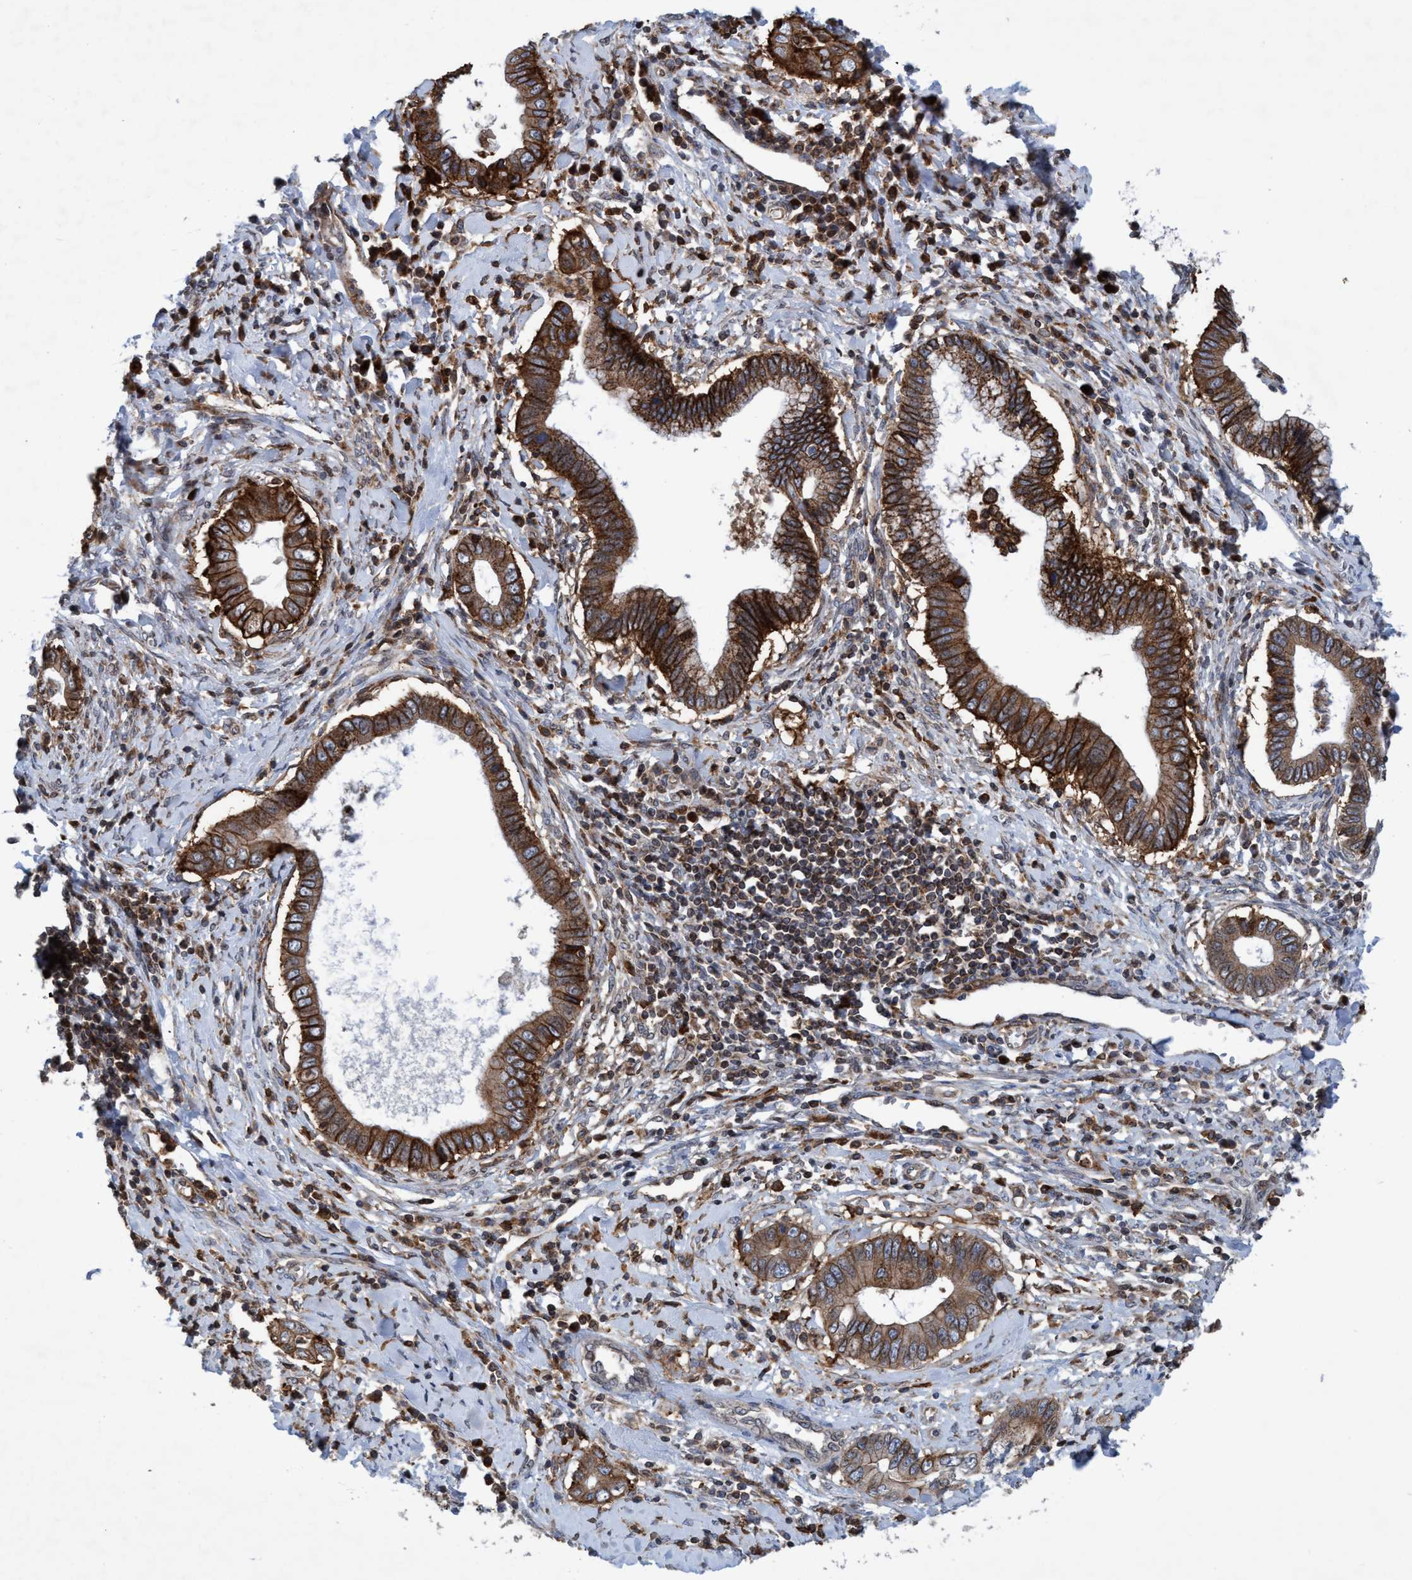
{"staining": {"intensity": "moderate", "quantity": ">75%", "location": "cytoplasmic/membranous"}, "tissue": "cervical cancer", "cell_type": "Tumor cells", "image_type": "cancer", "snomed": [{"axis": "morphology", "description": "Adenocarcinoma, NOS"}, {"axis": "topography", "description": "Cervix"}], "caption": "This histopathology image exhibits immunohistochemistry staining of cervical cancer, with medium moderate cytoplasmic/membranous positivity in approximately >75% of tumor cells.", "gene": "SLC16A3", "patient": {"sex": "female", "age": 44}}